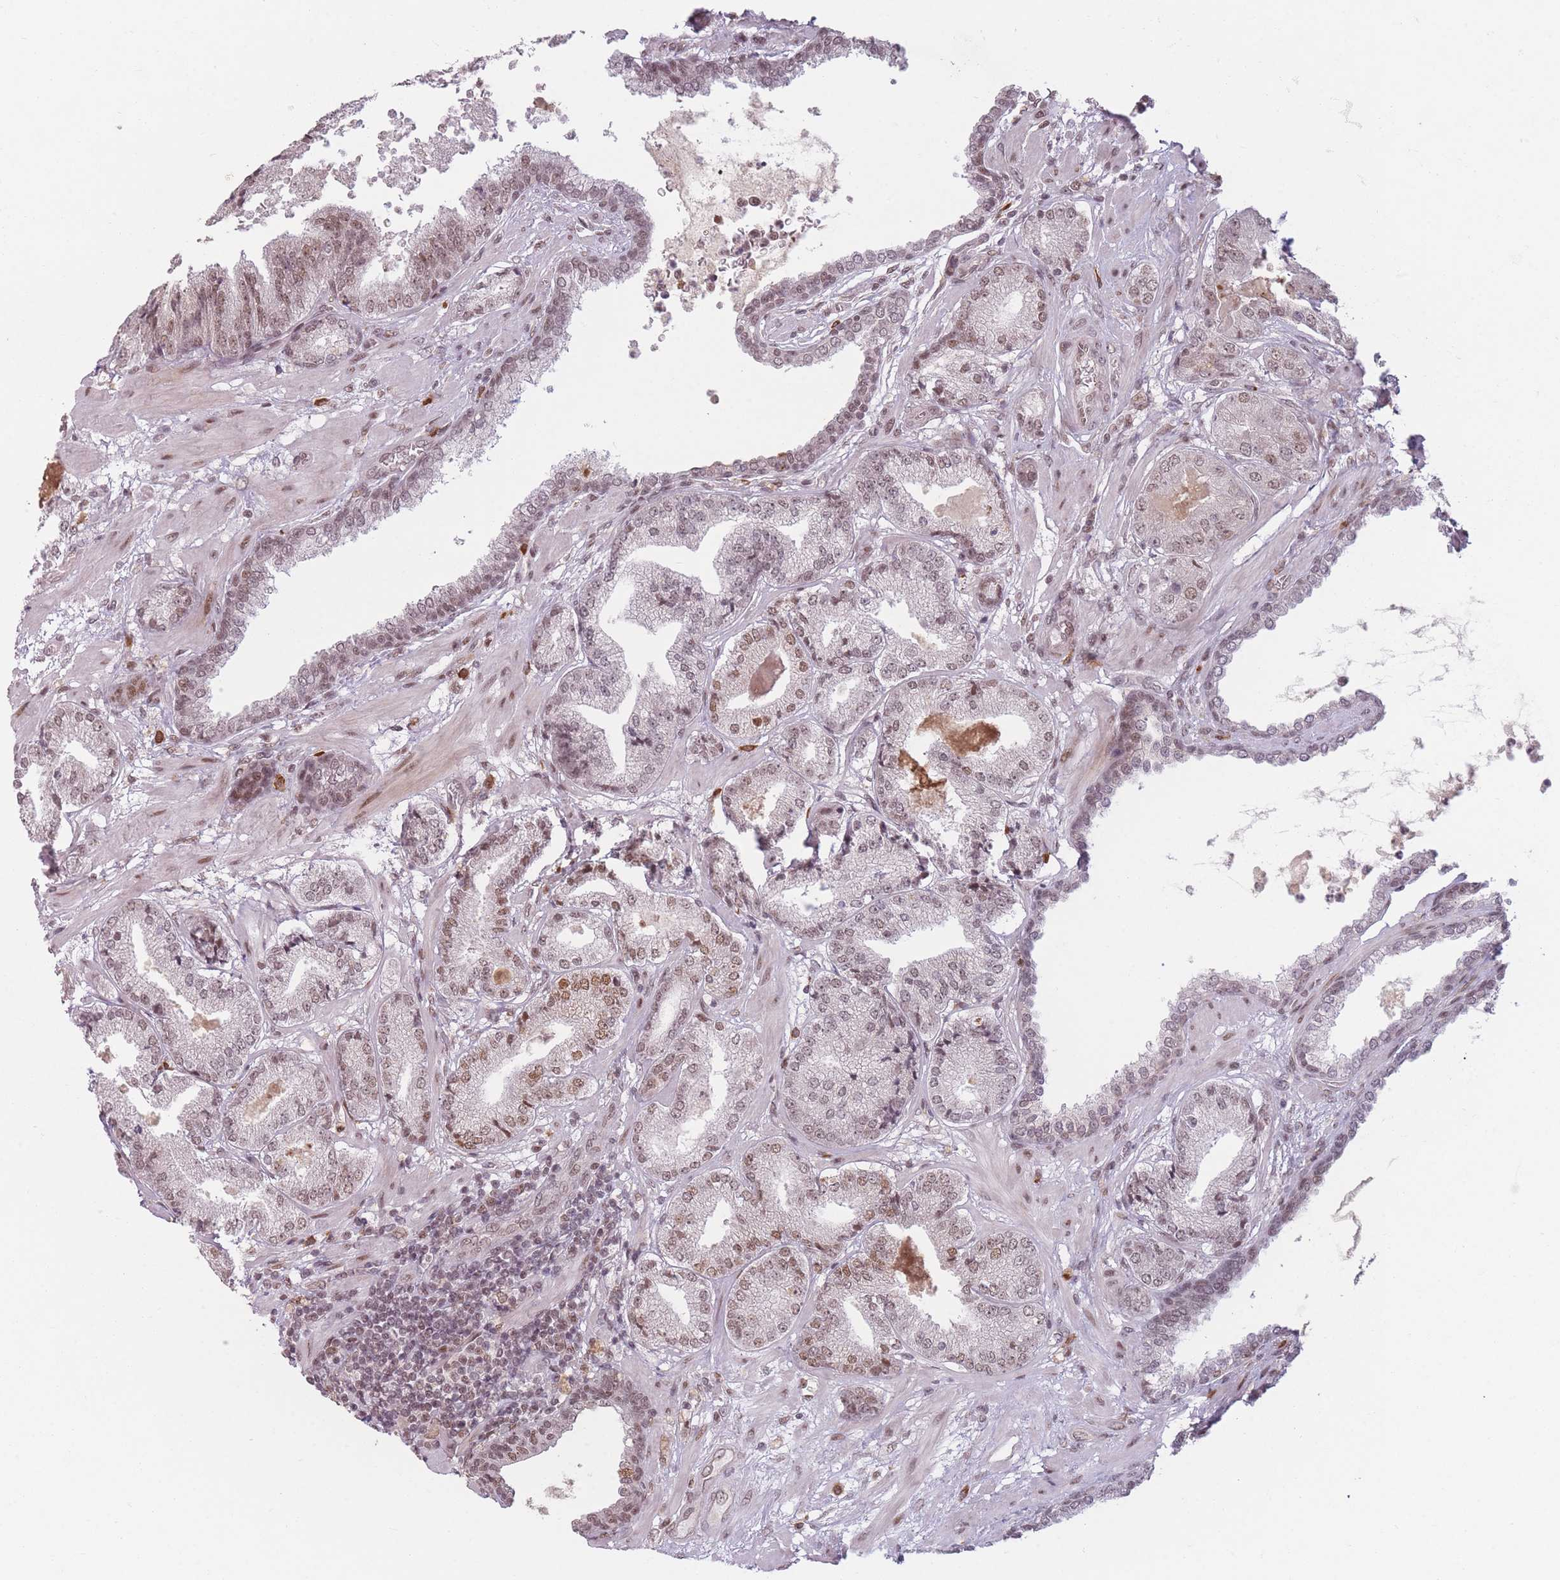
{"staining": {"intensity": "moderate", "quantity": "25%-75%", "location": "nuclear"}, "tissue": "prostate cancer", "cell_type": "Tumor cells", "image_type": "cancer", "snomed": [{"axis": "morphology", "description": "Adenocarcinoma, High grade"}, {"axis": "topography", "description": "Prostate"}], "caption": "Tumor cells show medium levels of moderate nuclear expression in approximately 25%-75% of cells in human prostate high-grade adenocarcinoma. The staining was performed using DAB (3,3'-diaminobenzidine) to visualize the protein expression in brown, while the nuclei were stained in blue with hematoxylin (Magnification: 20x).", "gene": "SUPT6H", "patient": {"sex": "male", "age": 63}}